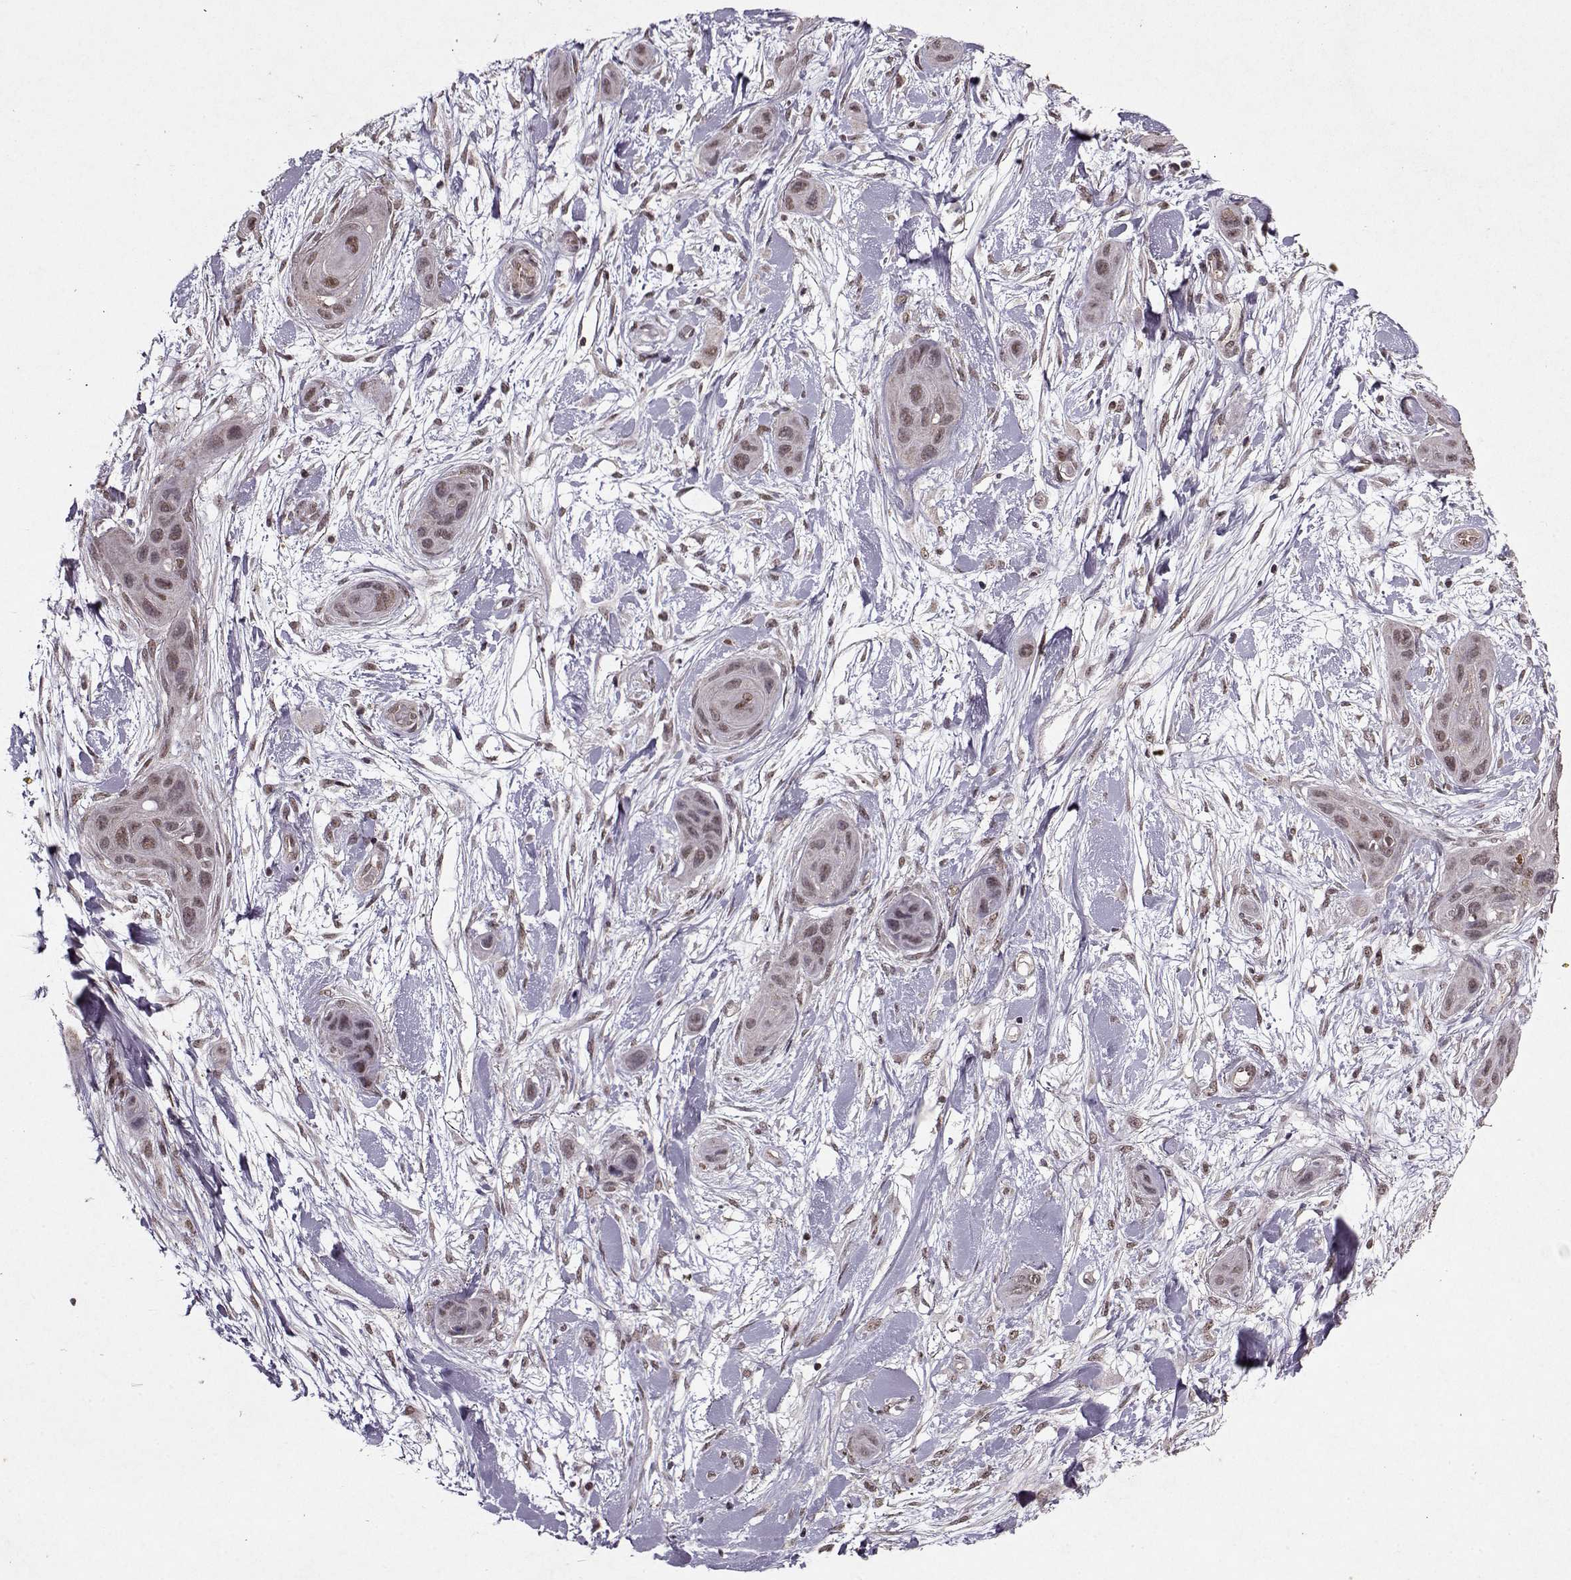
{"staining": {"intensity": "weak", "quantity": ">75%", "location": "nuclear"}, "tissue": "skin cancer", "cell_type": "Tumor cells", "image_type": "cancer", "snomed": [{"axis": "morphology", "description": "Squamous cell carcinoma, NOS"}, {"axis": "topography", "description": "Skin"}], "caption": "Weak nuclear positivity for a protein is present in about >75% of tumor cells of skin cancer using immunohistochemistry.", "gene": "PSMA7", "patient": {"sex": "male", "age": 79}}